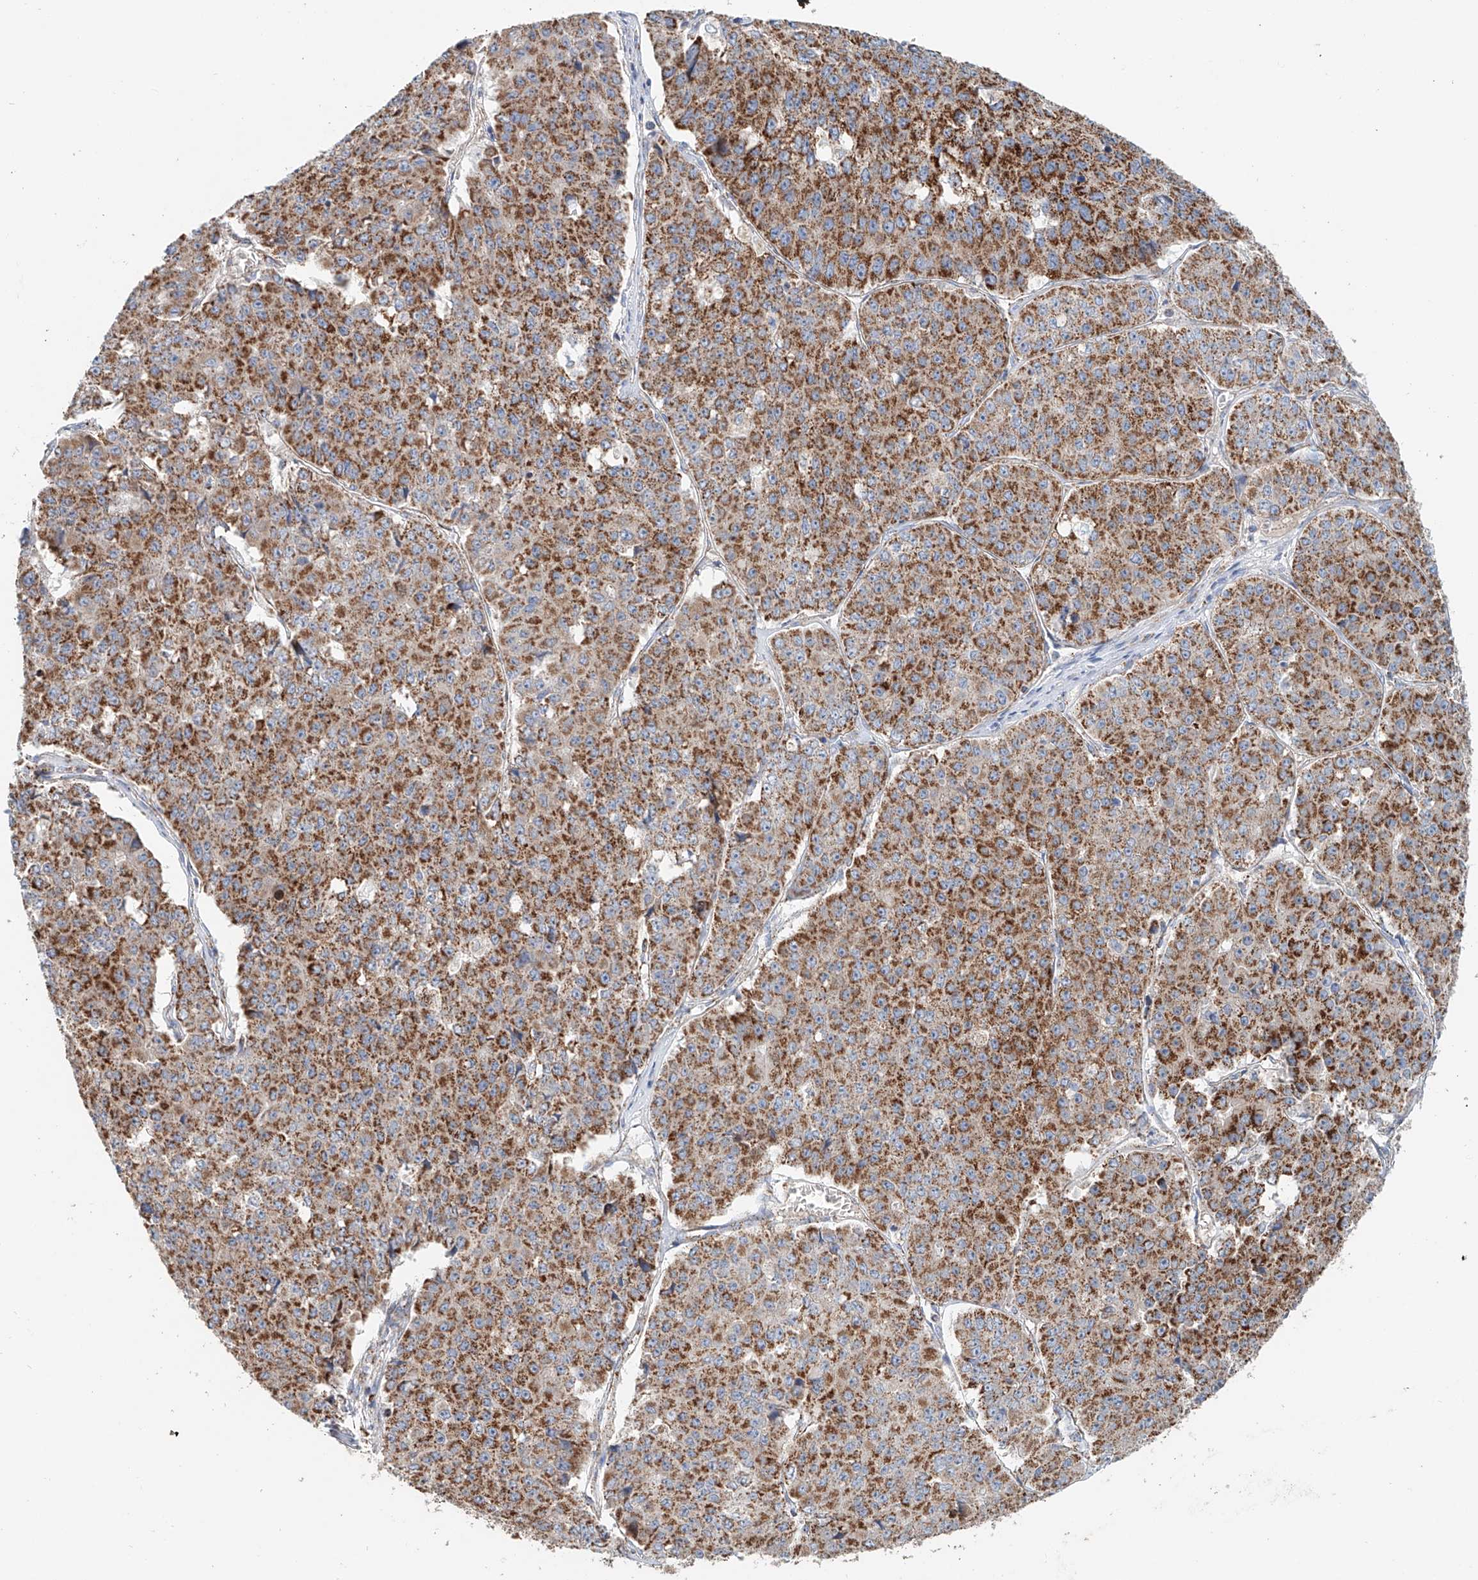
{"staining": {"intensity": "moderate", "quantity": ">75%", "location": "cytoplasmic/membranous"}, "tissue": "pancreatic cancer", "cell_type": "Tumor cells", "image_type": "cancer", "snomed": [{"axis": "morphology", "description": "Adenocarcinoma, NOS"}, {"axis": "topography", "description": "Pancreas"}], "caption": "There is medium levels of moderate cytoplasmic/membranous expression in tumor cells of adenocarcinoma (pancreatic), as demonstrated by immunohistochemical staining (brown color).", "gene": "CARD10", "patient": {"sex": "male", "age": 50}}